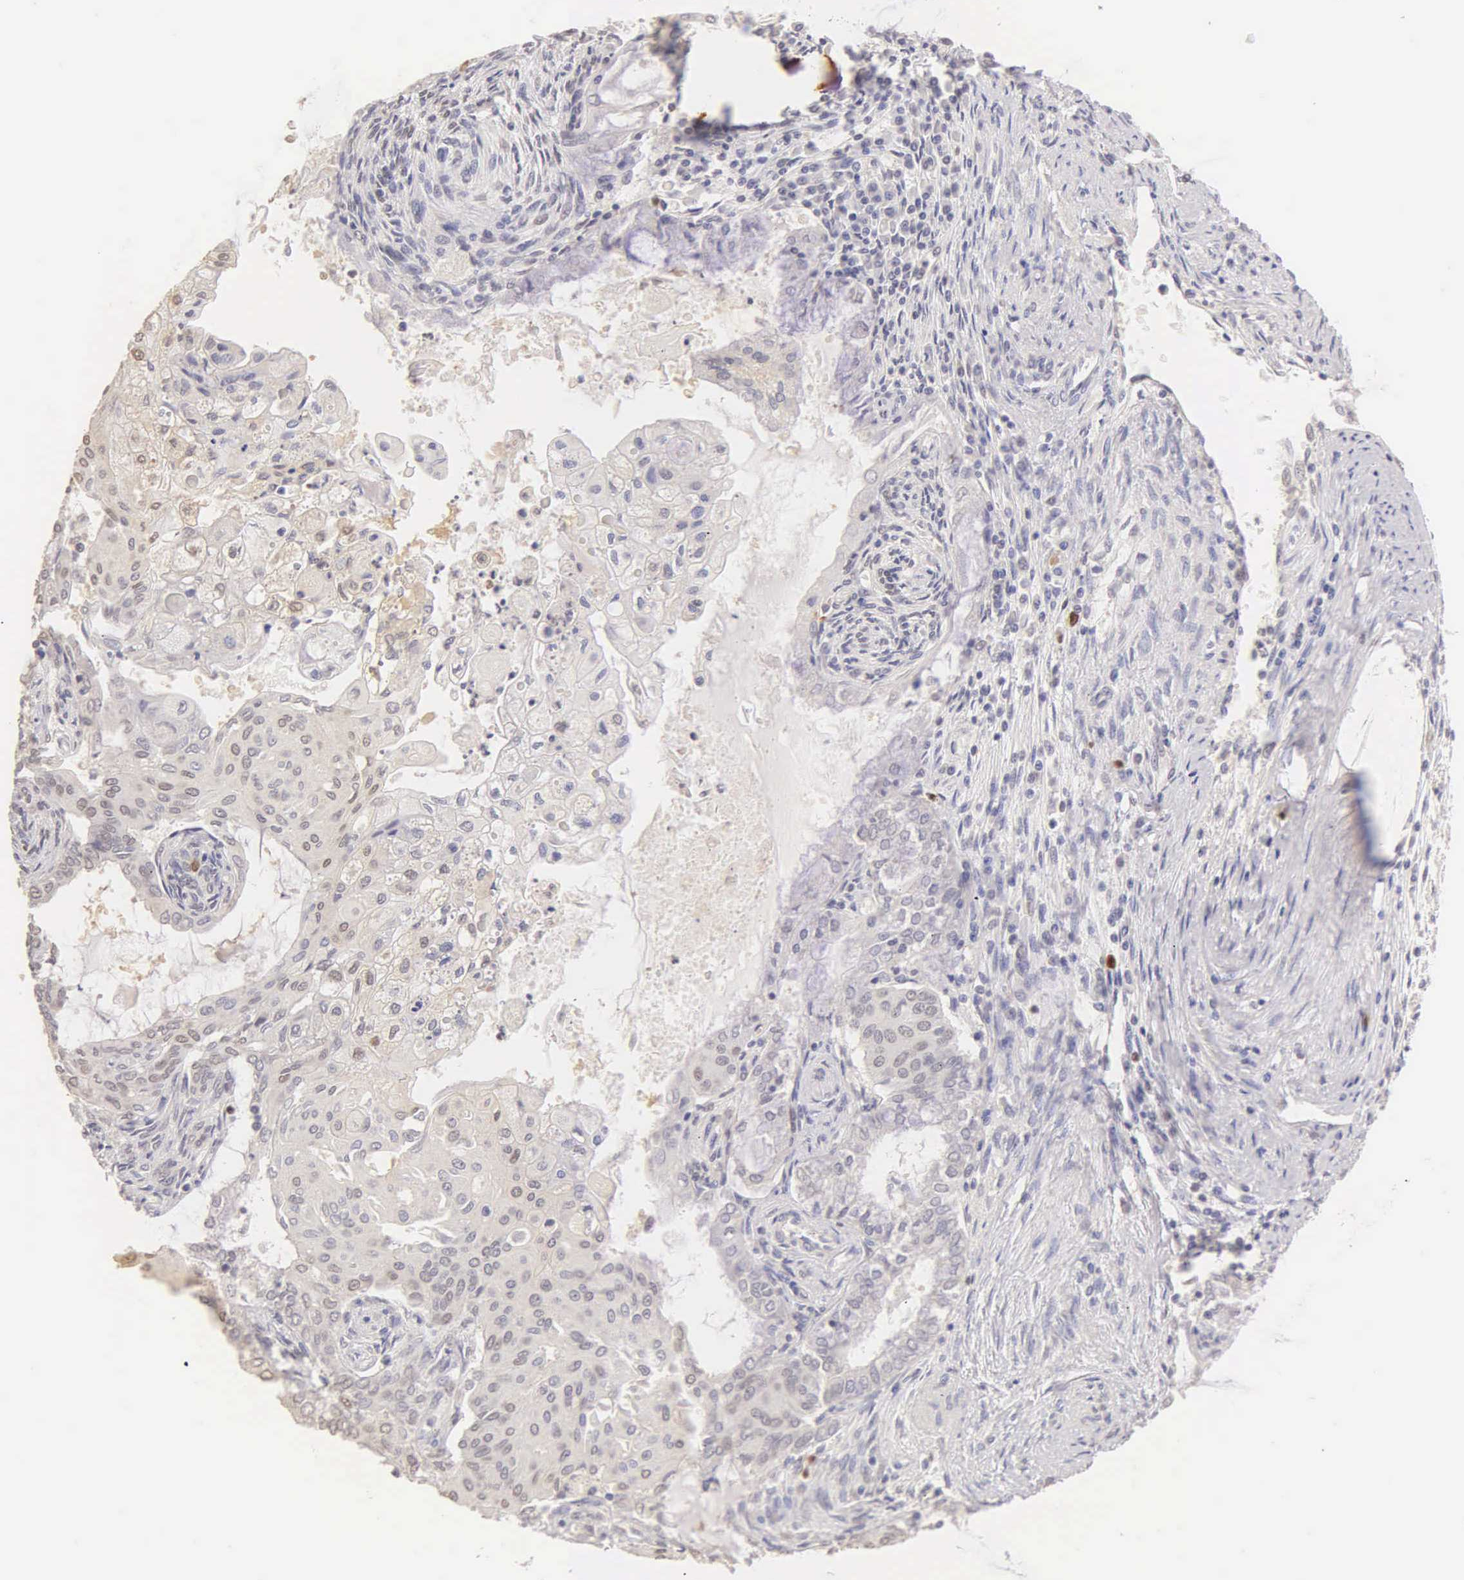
{"staining": {"intensity": "weak", "quantity": "<25%", "location": "nuclear"}, "tissue": "endometrial cancer", "cell_type": "Tumor cells", "image_type": "cancer", "snomed": [{"axis": "morphology", "description": "Adenocarcinoma, NOS"}, {"axis": "topography", "description": "Endometrium"}], "caption": "Endometrial adenocarcinoma was stained to show a protein in brown. There is no significant positivity in tumor cells.", "gene": "MKI67", "patient": {"sex": "female", "age": 79}}